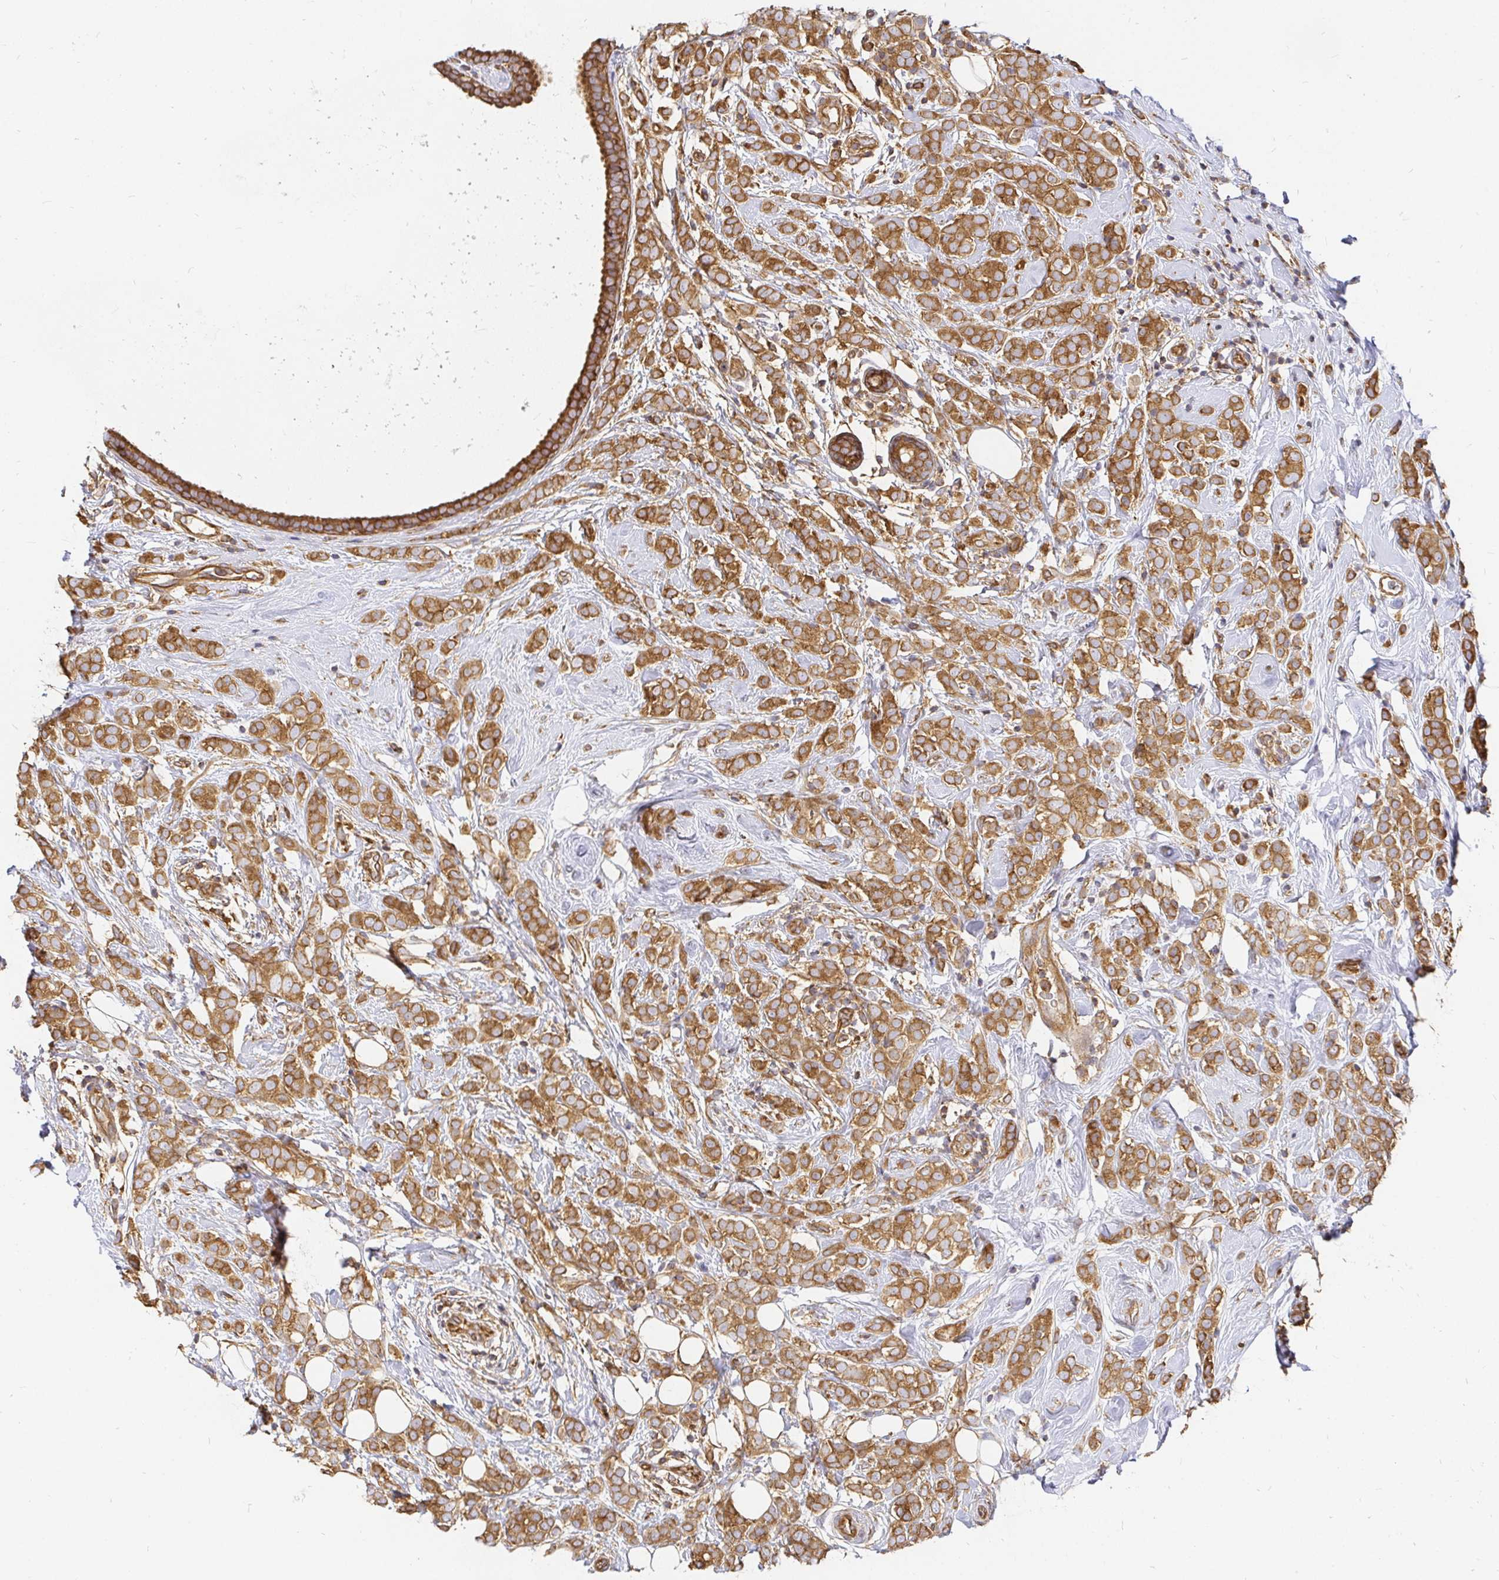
{"staining": {"intensity": "strong", "quantity": ">75%", "location": "cytoplasmic/membranous"}, "tissue": "breast cancer", "cell_type": "Tumor cells", "image_type": "cancer", "snomed": [{"axis": "morphology", "description": "Lobular carcinoma"}, {"axis": "topography", "description": "Breast"}], "caption": "An IHC photomicrograph of neoplastic tissue is shown. Protein staining in brown labels strong cytoplasmic/membranous positivity in breast cancer within tumor cells. Nuclei are stained in blue.", "gene": "KIF5B", "patient": {"sex": "female", "age": 49}}